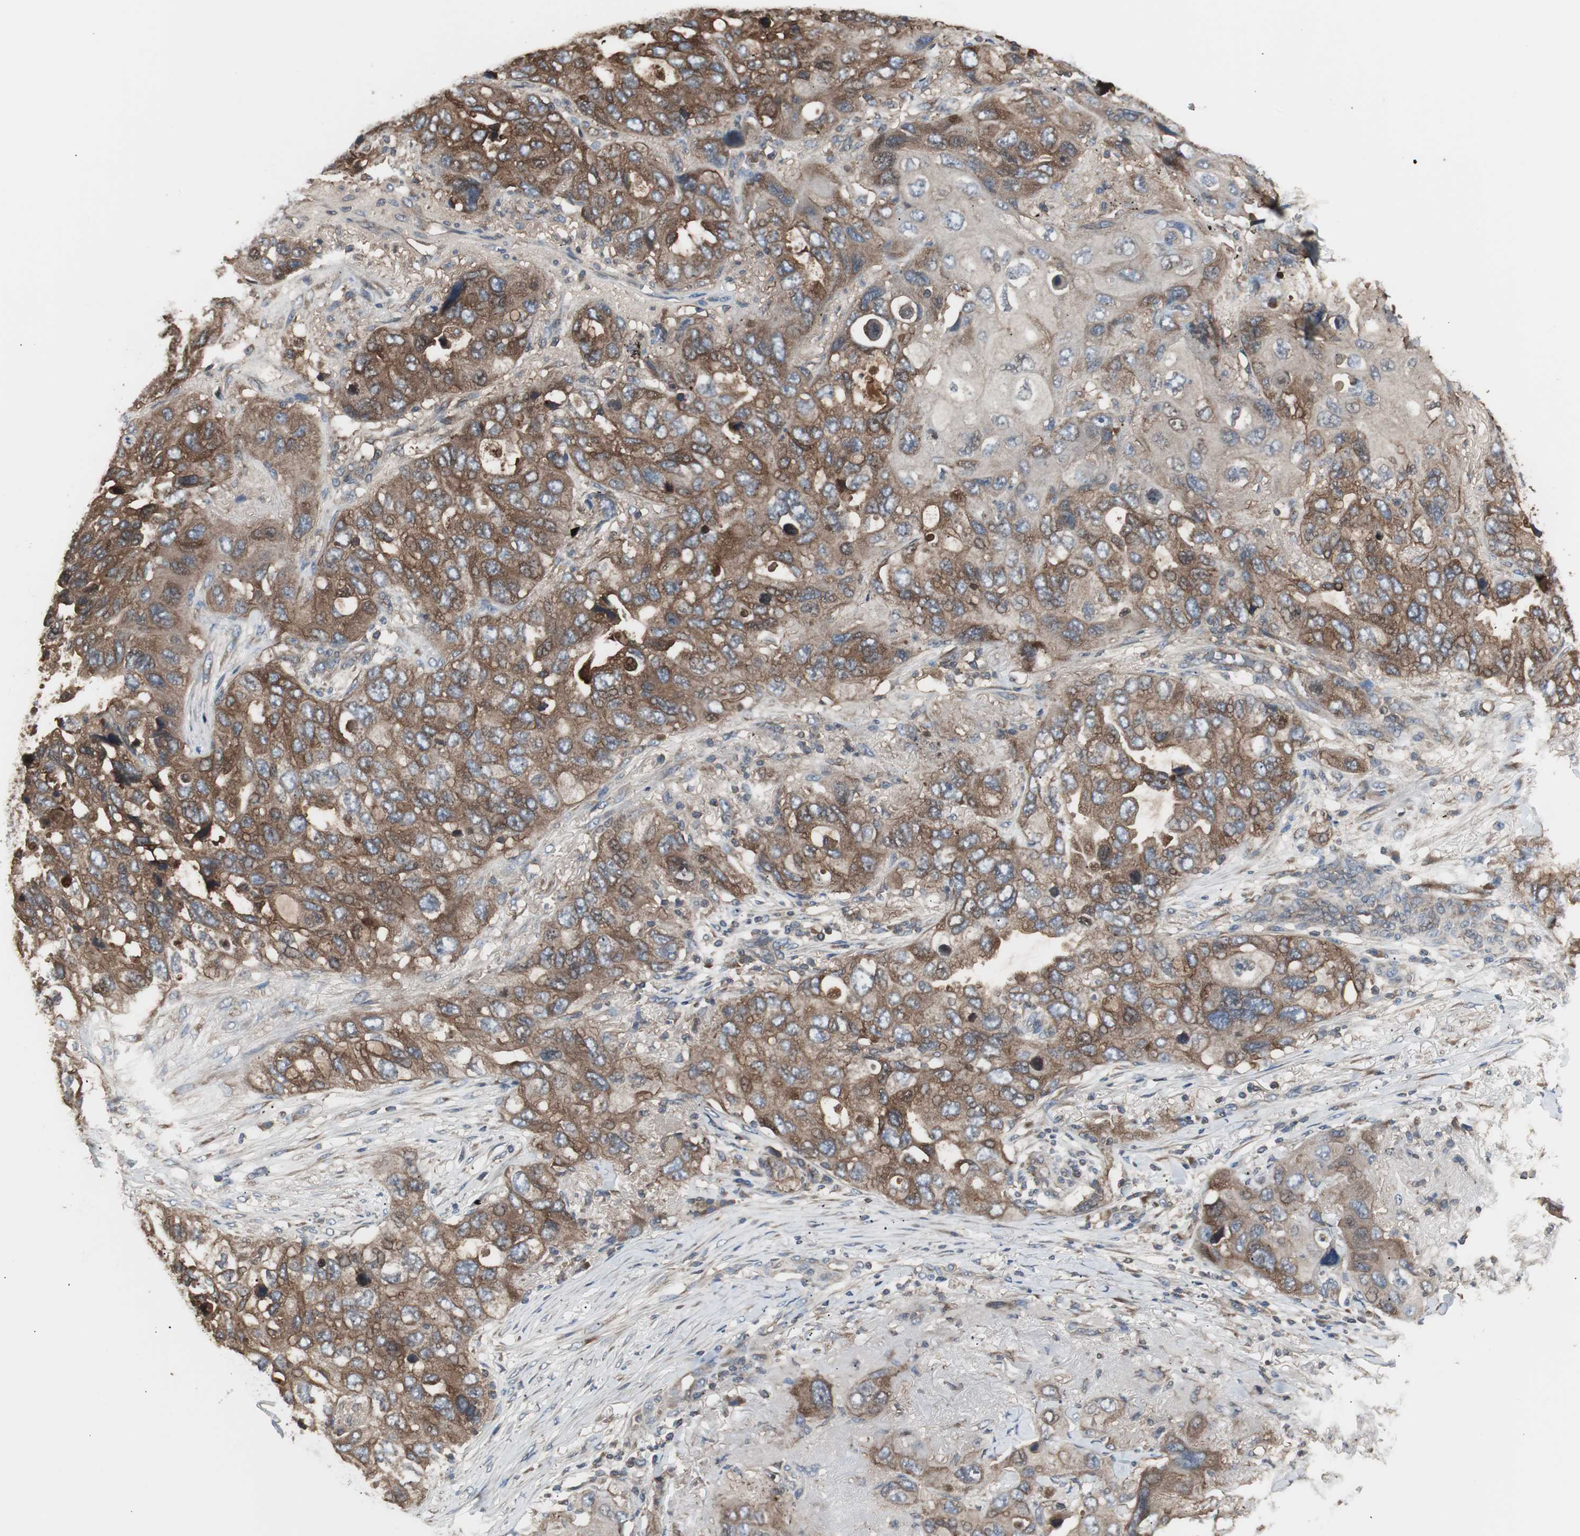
{"staining": {"intensity": "moderate", "quantity": ">75%", "location": "cytoplasmic/membranous"}, "tissue": "lung cancer", "cell_type": "Tumor cells", "image_type": "cancer", "snomed": [{"axis": "morphology", "description": "Squamous cell carcinoma, NOS"}, {"axis": "topography", "description": "Lung"}], "caption": "The immunohistochemical stain shows moderate cytoplasmic/membranous staining in tumor cells of lung cancer (squamous cell carcinoma) tissue.", "gene": "CAPNS1", "patient": {"sex": "female", "age": 73}}